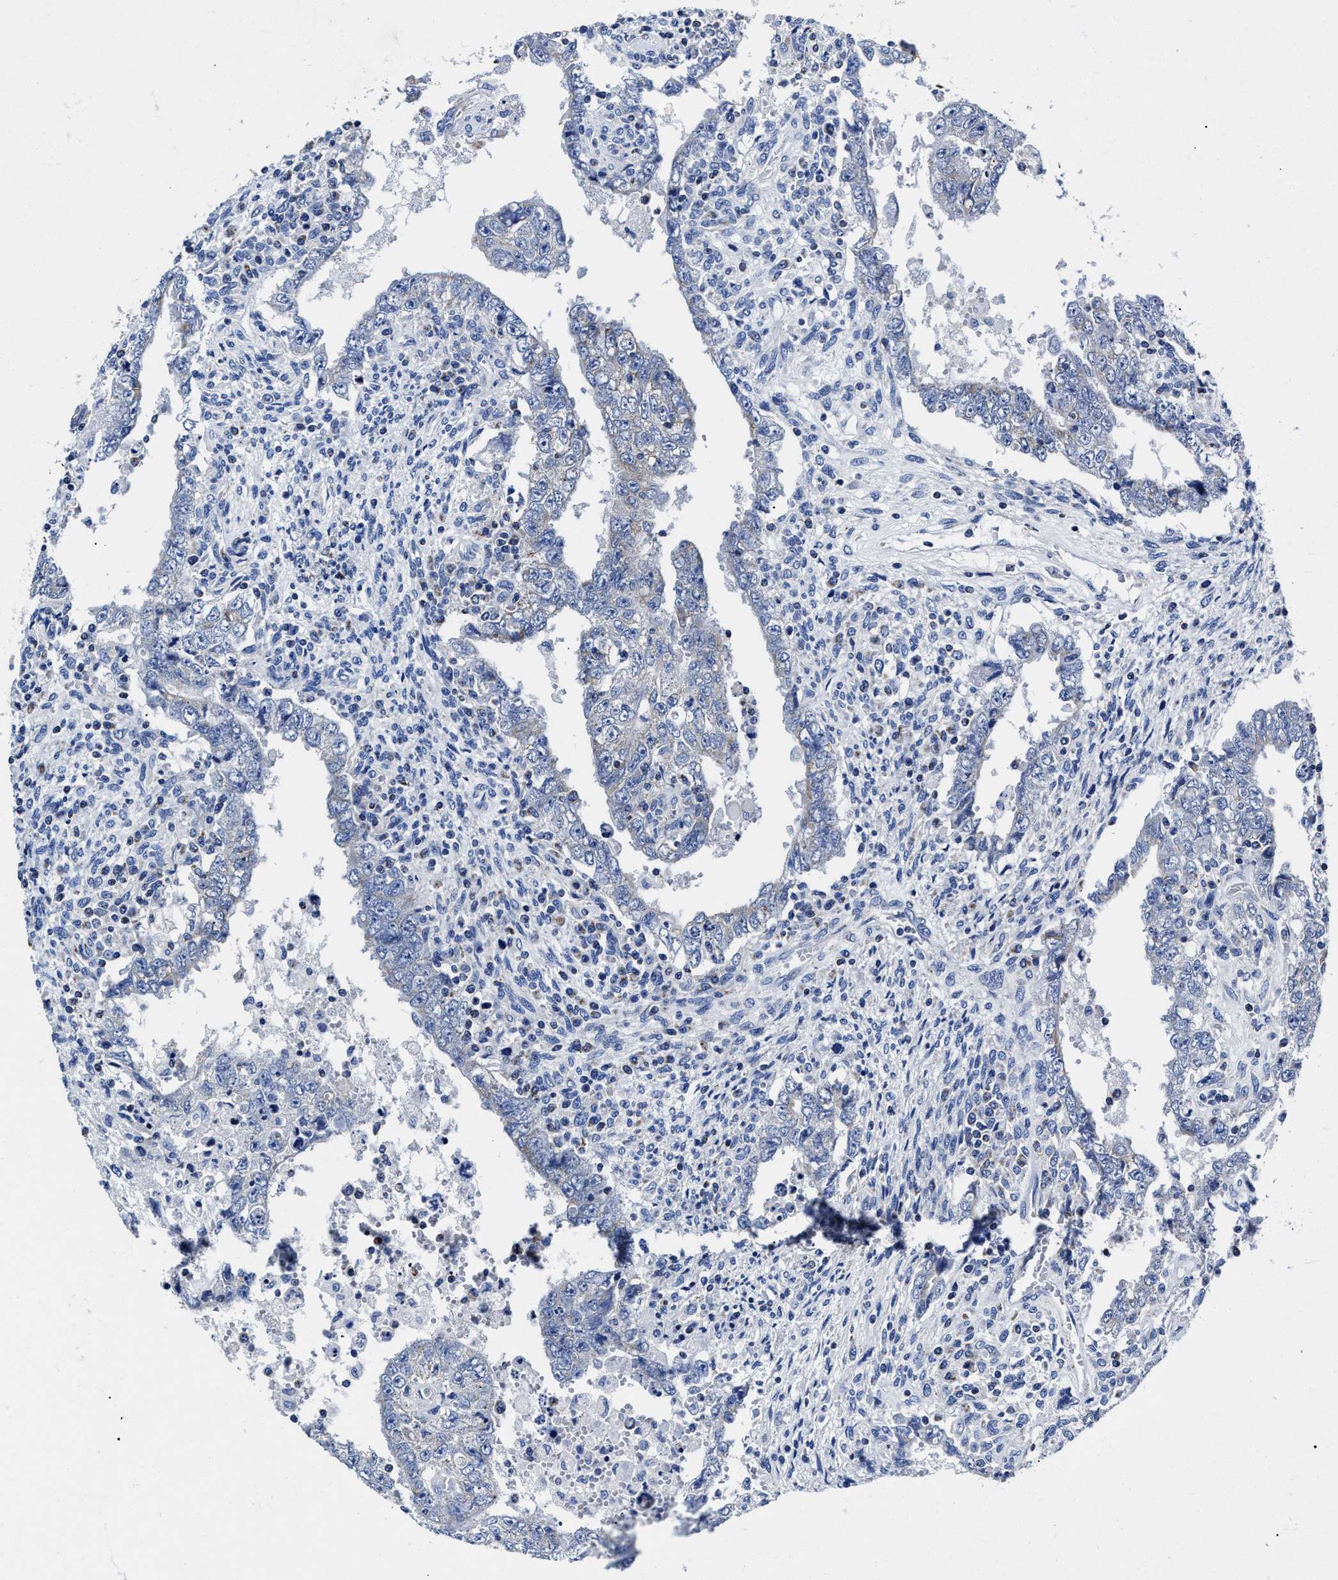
{"staining": {"intensity": "negative", "quantity": "none", "location": "none"}, "tissue": "testis cancer", "cell_type": "Tumor cells", "image_type": "cancer", "snomed": [{"axis": "morphology", "description": "Carcinoma, Embryonal, NOS"}, {"axis": "topography", "description": "Testis"}], "caption": "Testis embryonal carcinoma stained for a protein using immunohistochemistry (IHC) exhibits no positivity tumor cells.", "gene": "HINT2", "patient": {"sex": "male", "age": 26}}